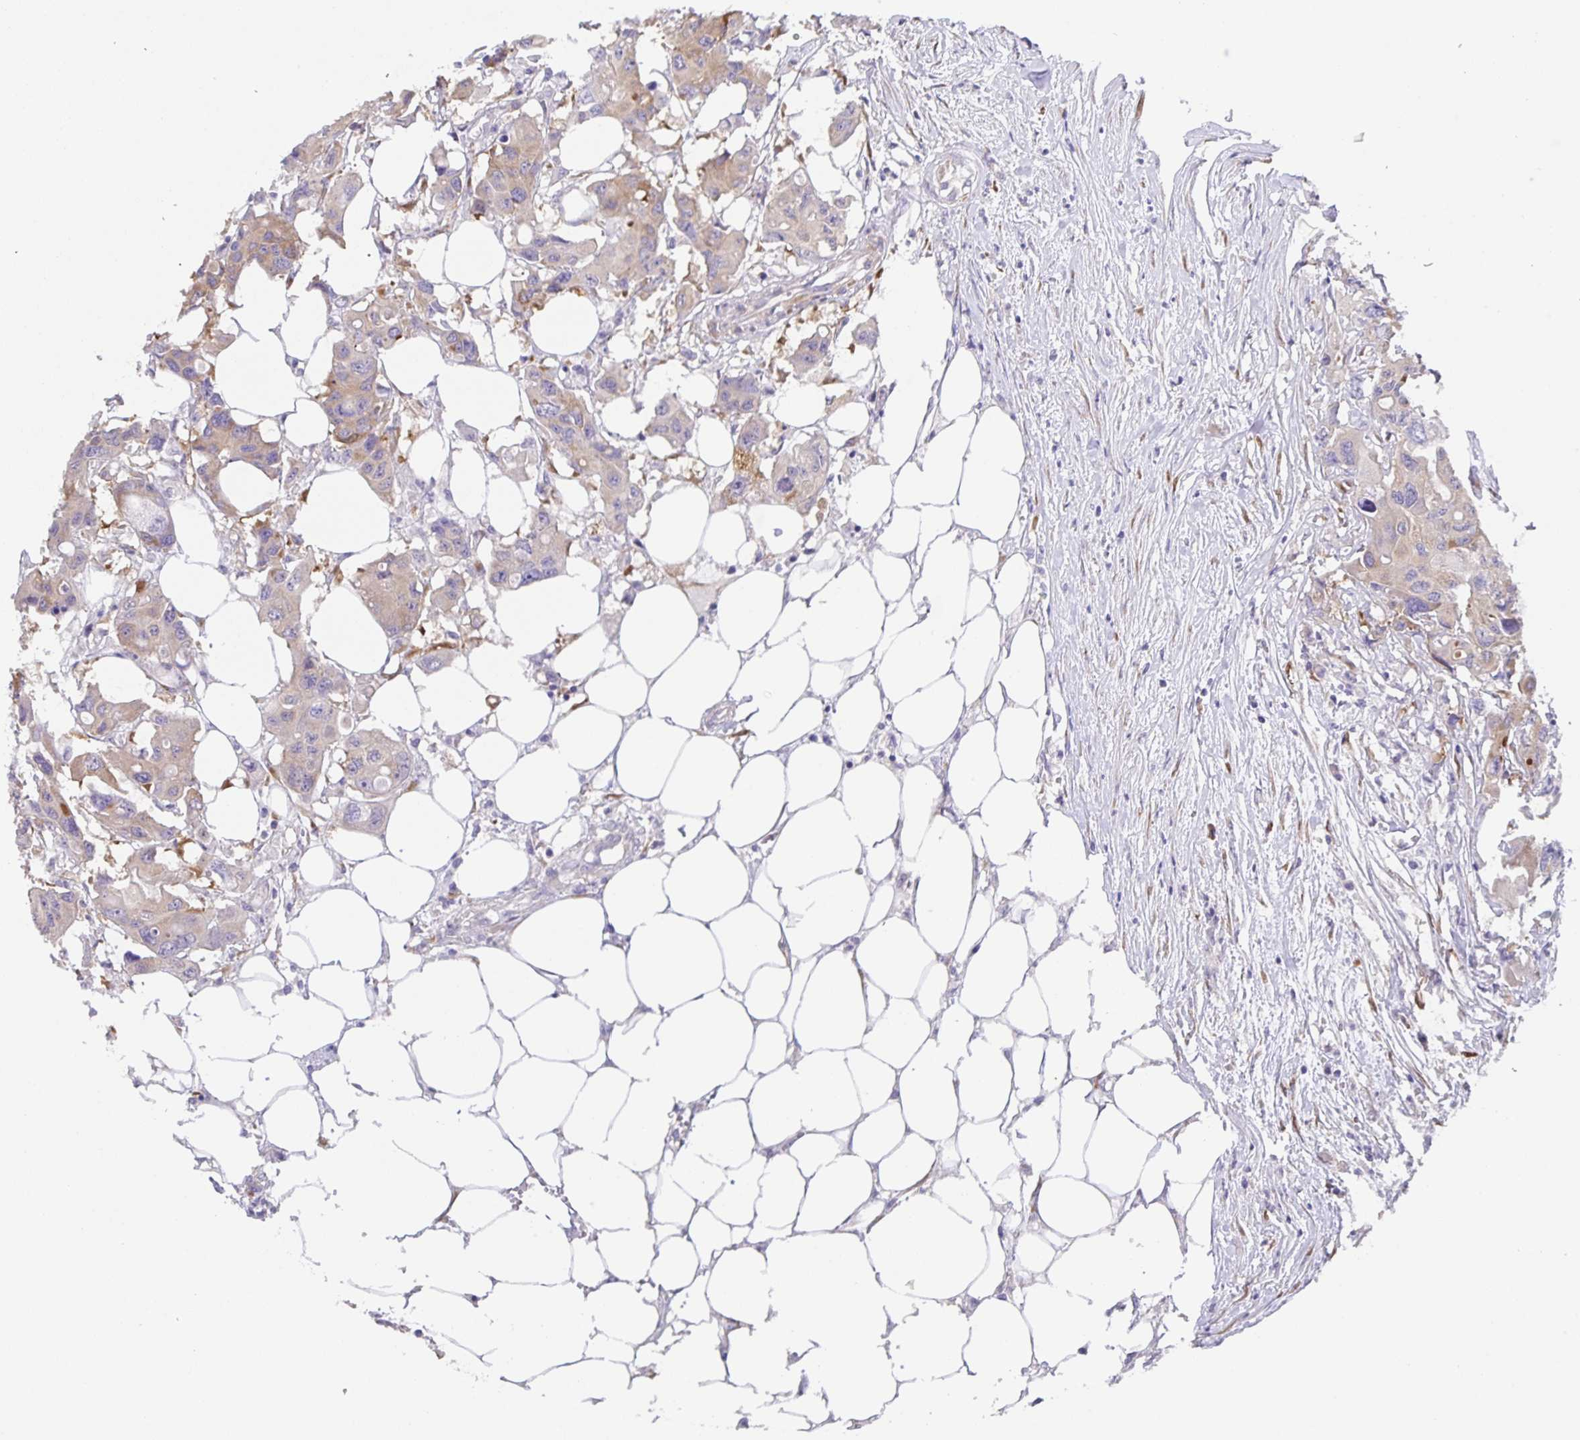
{"staining": {"intensity": "weak", "quantity": "<25%", "location": "cytoplasmic/membranous"}, "tissue": "colorectal cancer", "cell_type": "Tumor cells", "image_type": "cancer", "snomed": [{"axis": "morphology", "description": "Adenocarcinoma, NOS"}, {"axis": "topography", "description": "Colon"}], "caption": "Immunohistochemical staining of human colorectal cancer reveals no significant positivity in tumor cells.", "gene": "PRR36", "patient": {"sex": "male", "age": 77}}